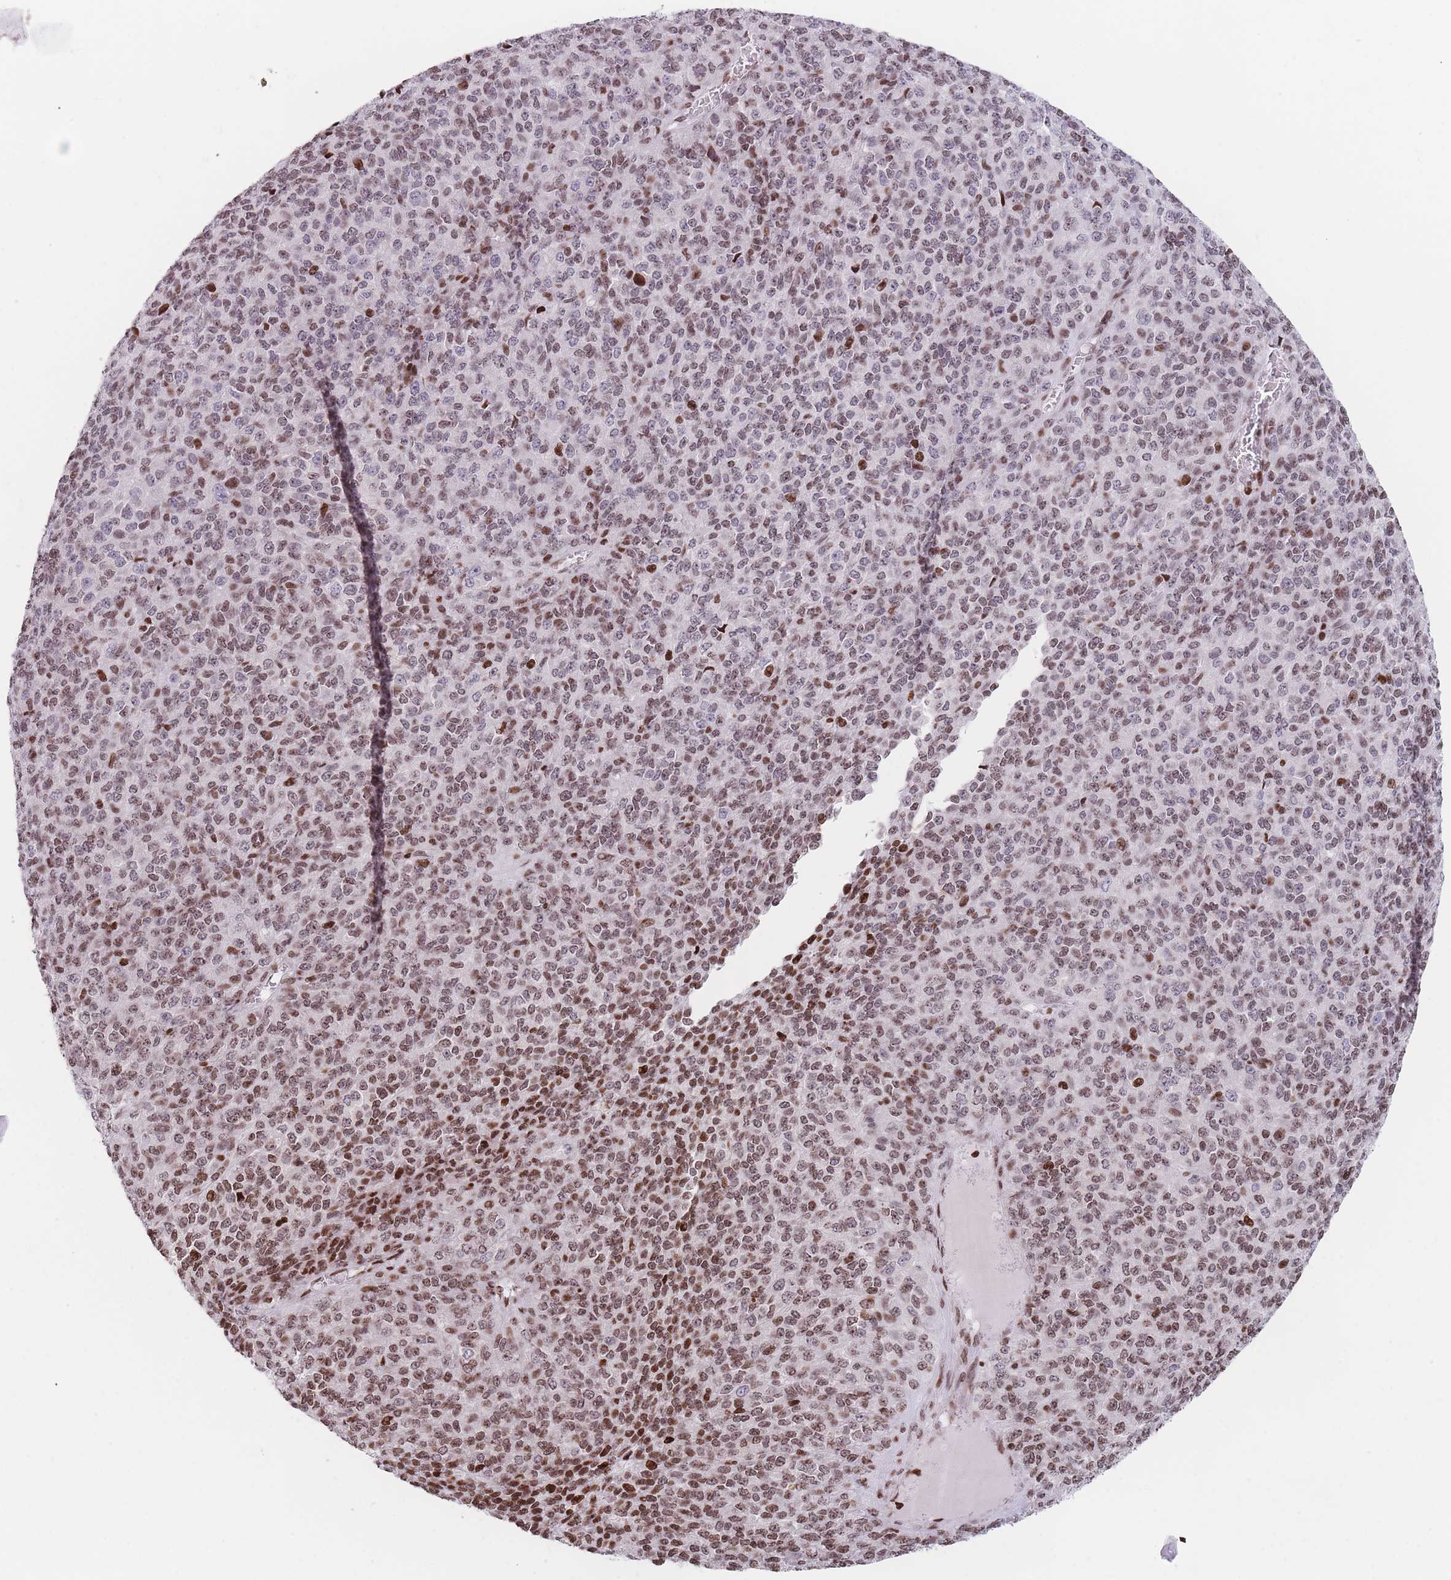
{"staining": {"intensity": "moderate", "quantity": "25%-75%", "location": "nuclear"}, "tissue": "melanoma", "cell_type": "Tumor cells", "image_type": "cancer", "snomed": [{"axis": "morphology", "description": "Malignant melanoma, Metastatic site"}, {"axis": "topography", "description": "Brain"}], "caption": "Immunohistochemistry (DAB) staining of malignant melanoma (metastatic site) demonstrates moderate nuclear protein staining in approximately 25%-75% of tumor cells. Ihc stains the protein of interest in brown and the nuclei are stained blue.", "gene": "AK9", "patient": {"sex": "female", "age": 56}}